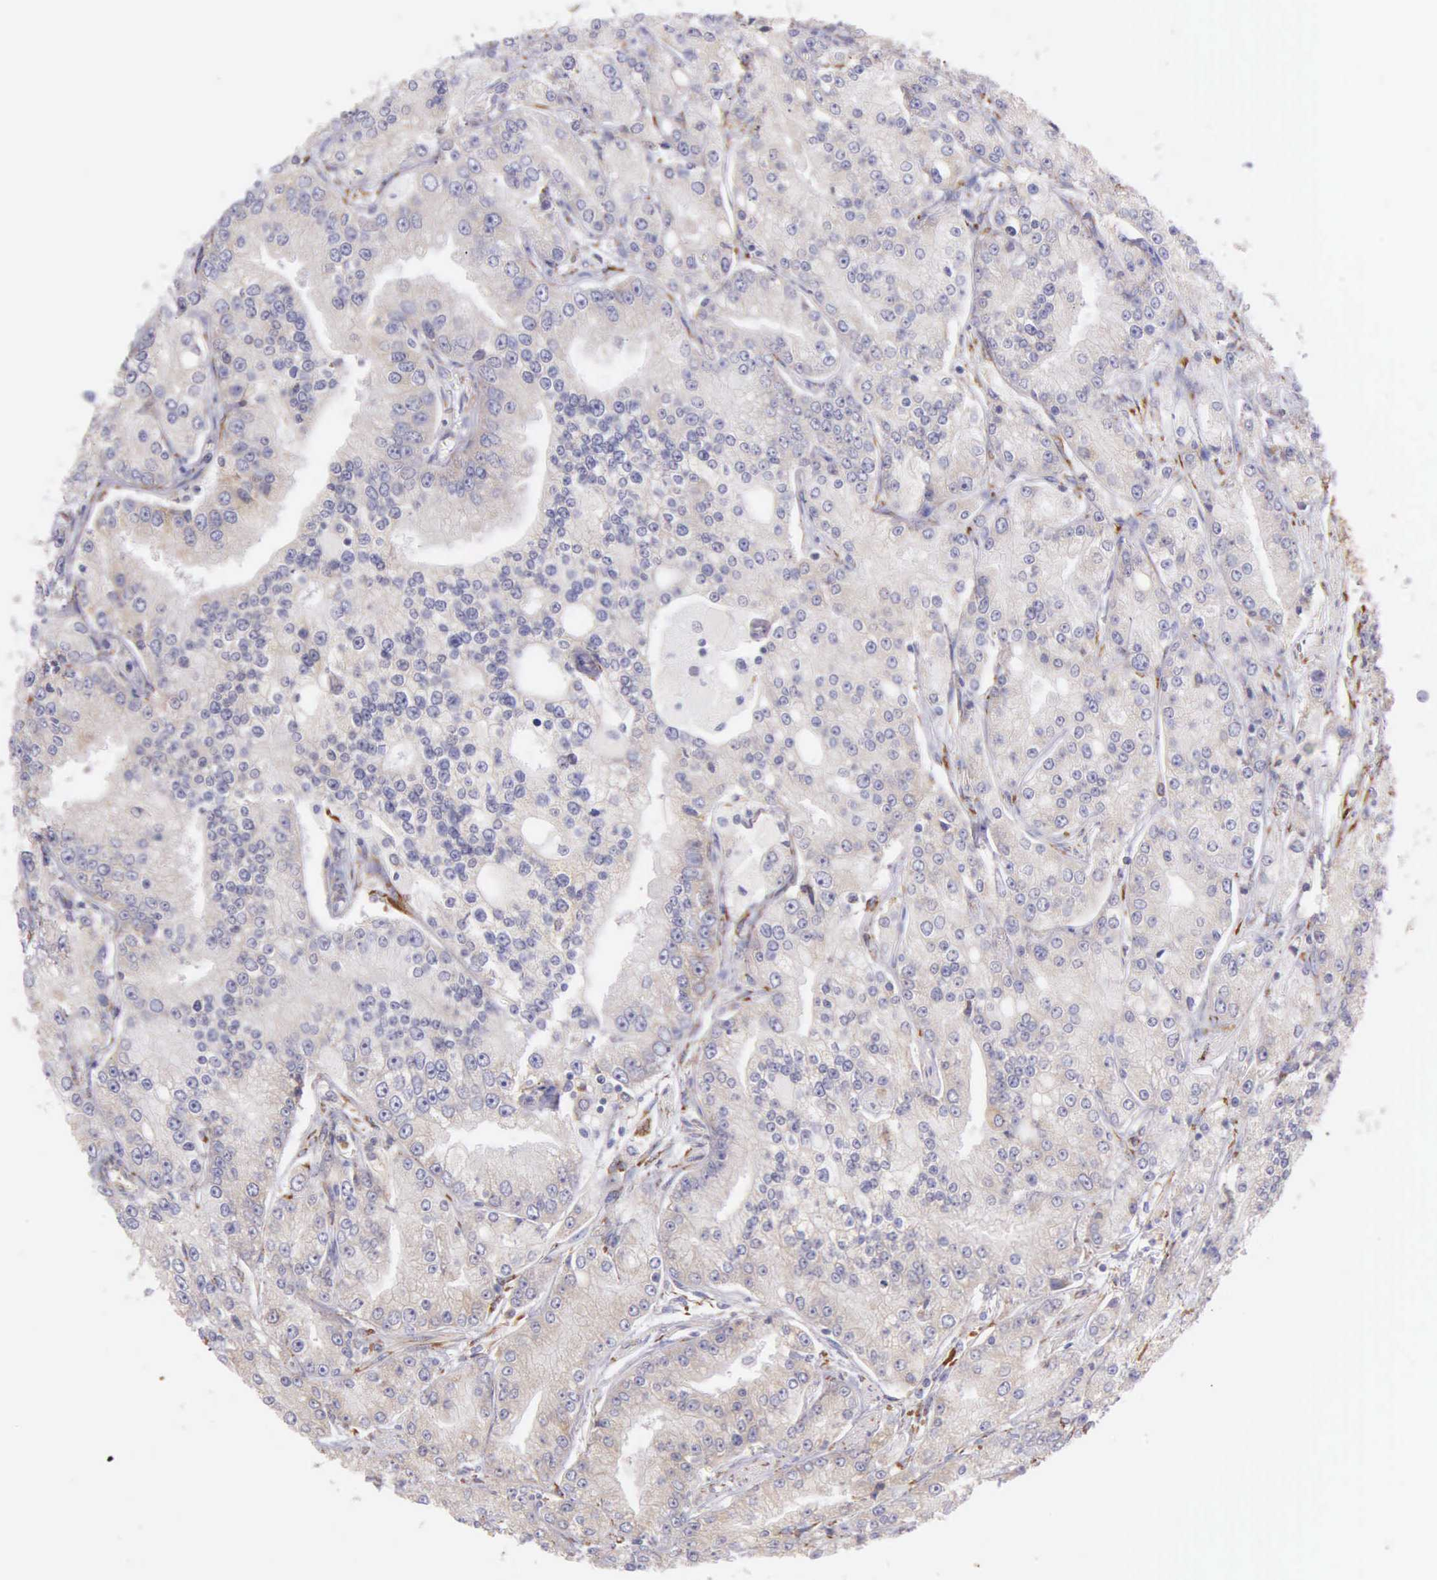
{"staining": {"intensity": "weak", "quantity": "25%-75%", "location": "cytoplasmic/membranous"}, "tissue": "prostate cancer", "cell_type": "Tumor cells", "image_type": "cancer", "snomed": [{"axis": "morphology", "description": "Adenocarcinoma, Medium grade"}, {"axis": "topography", "description": "Prostate"}], "caption": "IHC (DAB) staining of adenocarcinoma (medium-grade) (prostate) reveals weak cytoplasmic/membranous protein staining in approximately 25%-75% of tumor cells.", "gene": "CKAP4", "patient": {"sex": "male", "age": 72}}